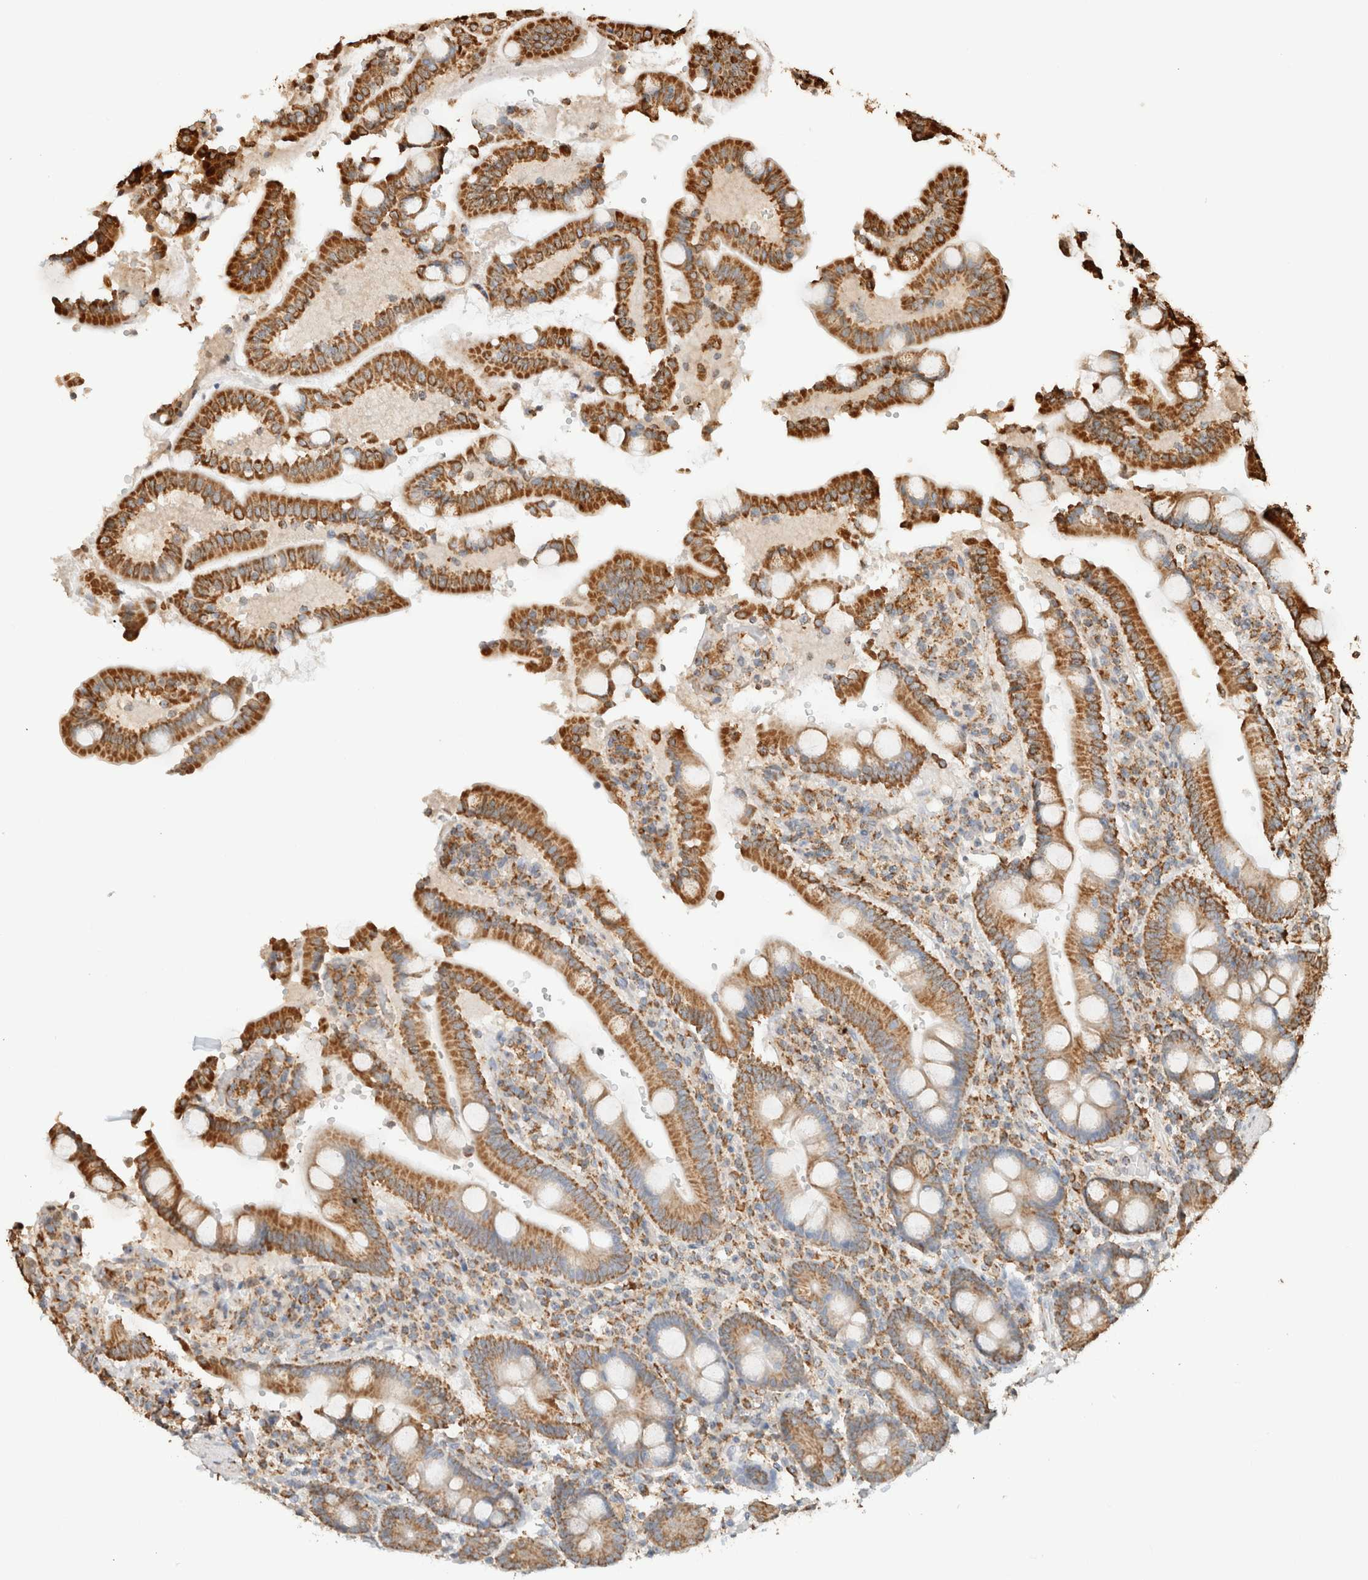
{"staining": {"intensity": "moderate", "quantity": ">75%", "location": "cytoplasmic/membranous"}, "tissue": "duodenum", "cell_type": "Glandular cells", "image_type": "normal", "snomed": [{"axis": "morphology", "description": "Normal tissue, NOS"}, {"axis": "topography", "description": "Small intestine, NOS"}], "caption": "Immunohistochemical staining of normal human duodenum demonstrates moderate cytoplasmic/membranous protein positivity in approximately >75% of glandular cells. The staining is performed using DAB brown chromogen to label protein expression. The nuclei are counter-stained blue using hematoxylin.", "gene": "SDC2", "patient": {"sex": "female", "age": 71}}